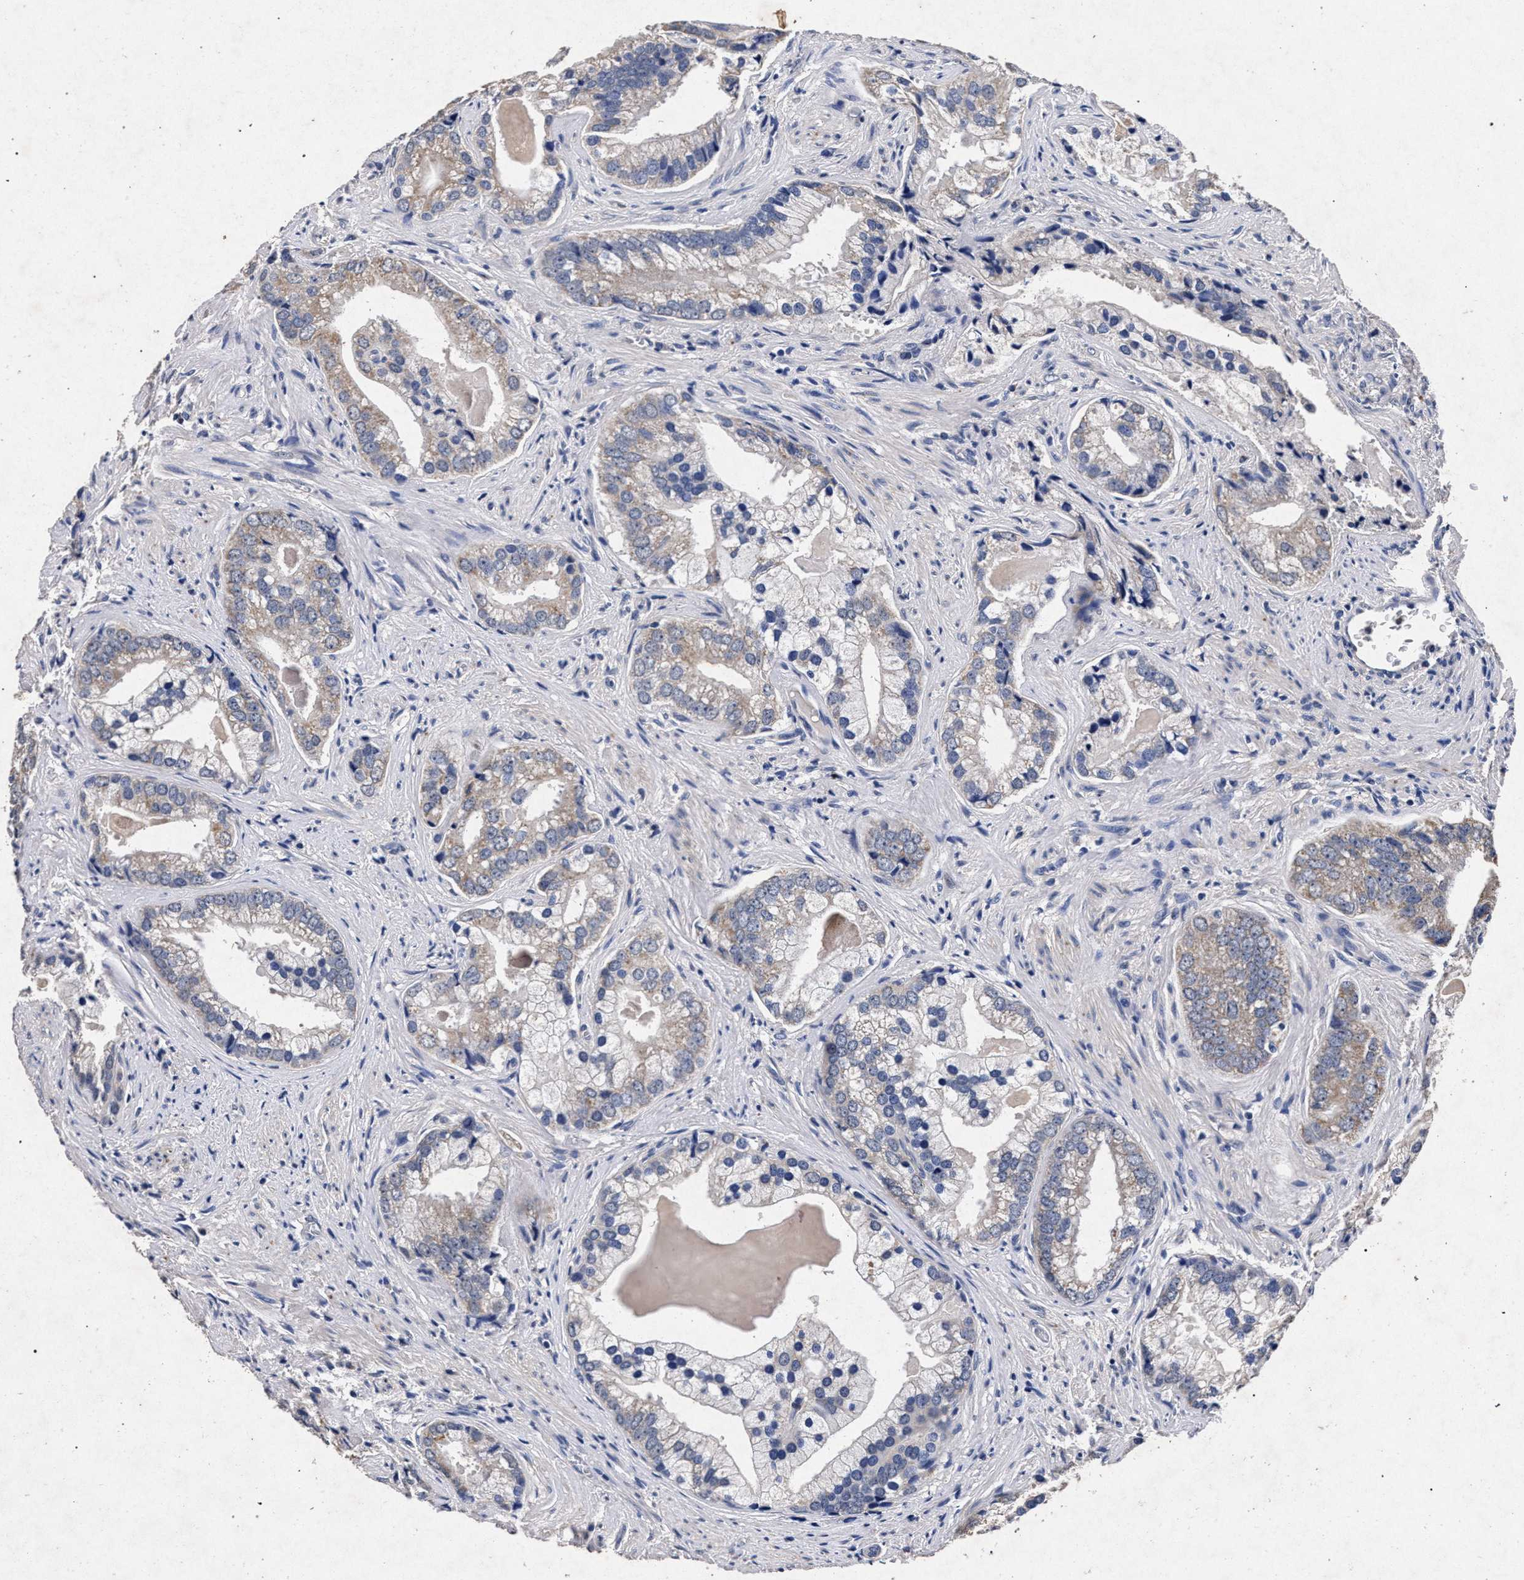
{"staining": {"intensity": "weak", "quantity": "<25%", "location": "cytoplasmic/membranous"}, "tissue": "prostate cancer", "cell_type": "Tumor cells", "image_type": "cancer", "snomed": [{"axis": "morphology", "description": "Adenocarcinoma, Low grade"}, {"axis": "topography", "description": "Prostate"}], "caption": "An immunohistochemistry image of prostate cancer (adenocarcinoma (low-grade)) is shown. There is no staining in tumor cells of prostate cancer (adenocarcinoma (low-grade)).", "gene": "ATP1A2", "patient": {"sex": "male", "age": 71}}